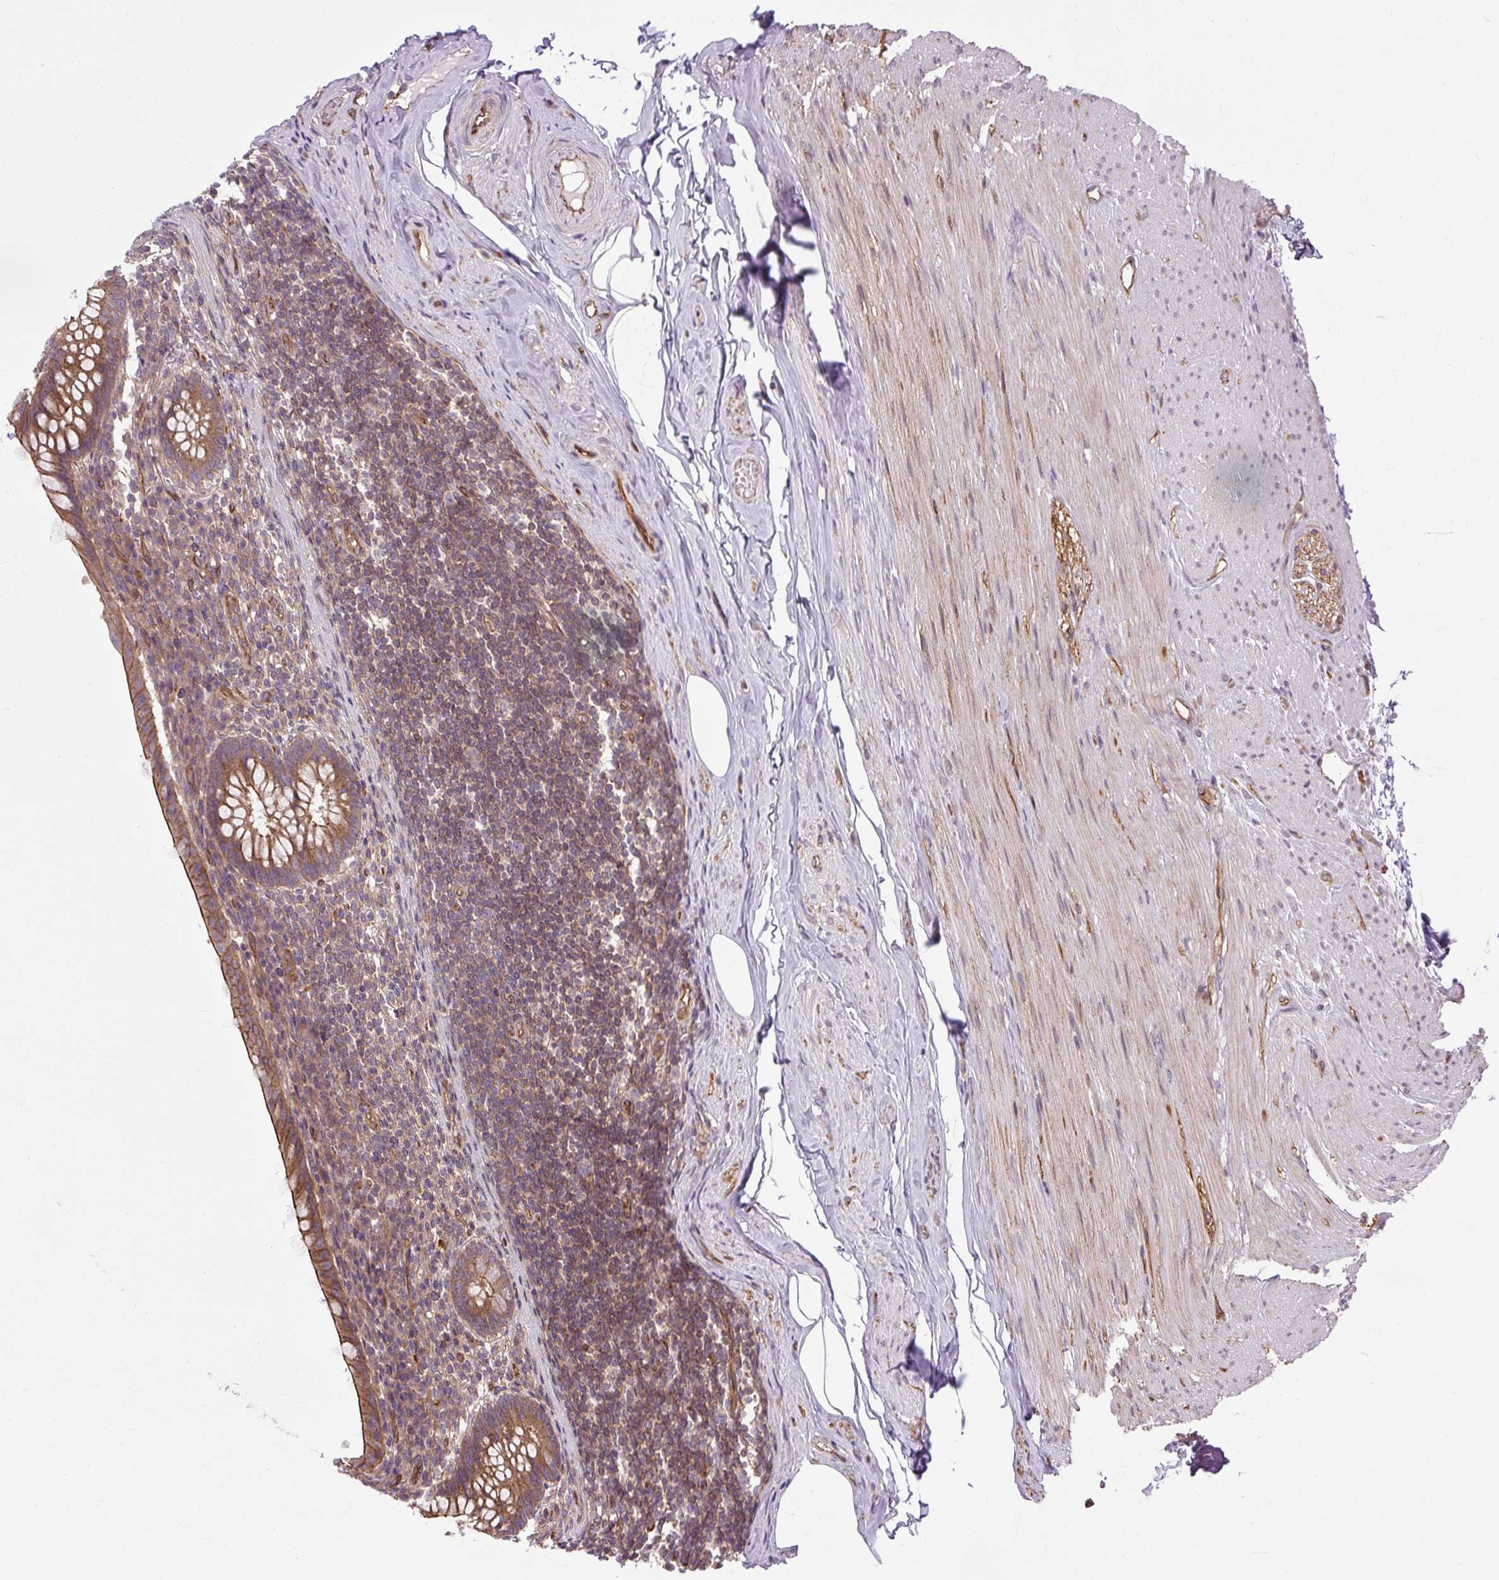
{"staining": {"intensity": "moderate", "quantity": ">75%", "location": "cytoplasmic/membranous"}, "tissue": "appendix", "cell_type": "Glandular cells", "image_type": "normal", "snomed": [{"axis": "morphology", "description": "Normal tissue, NOS"}, {"axis": "topography", "description": "Appendix"}], "caption": "IHC image of benign appendix stained for a protein (brown), which demonstrates medium levels of moderate cytoplasmic/membranous staining in about >75% of glandular cells.", "gene": "CCDC93", "patient": {"sex": "female", "age": 56}}